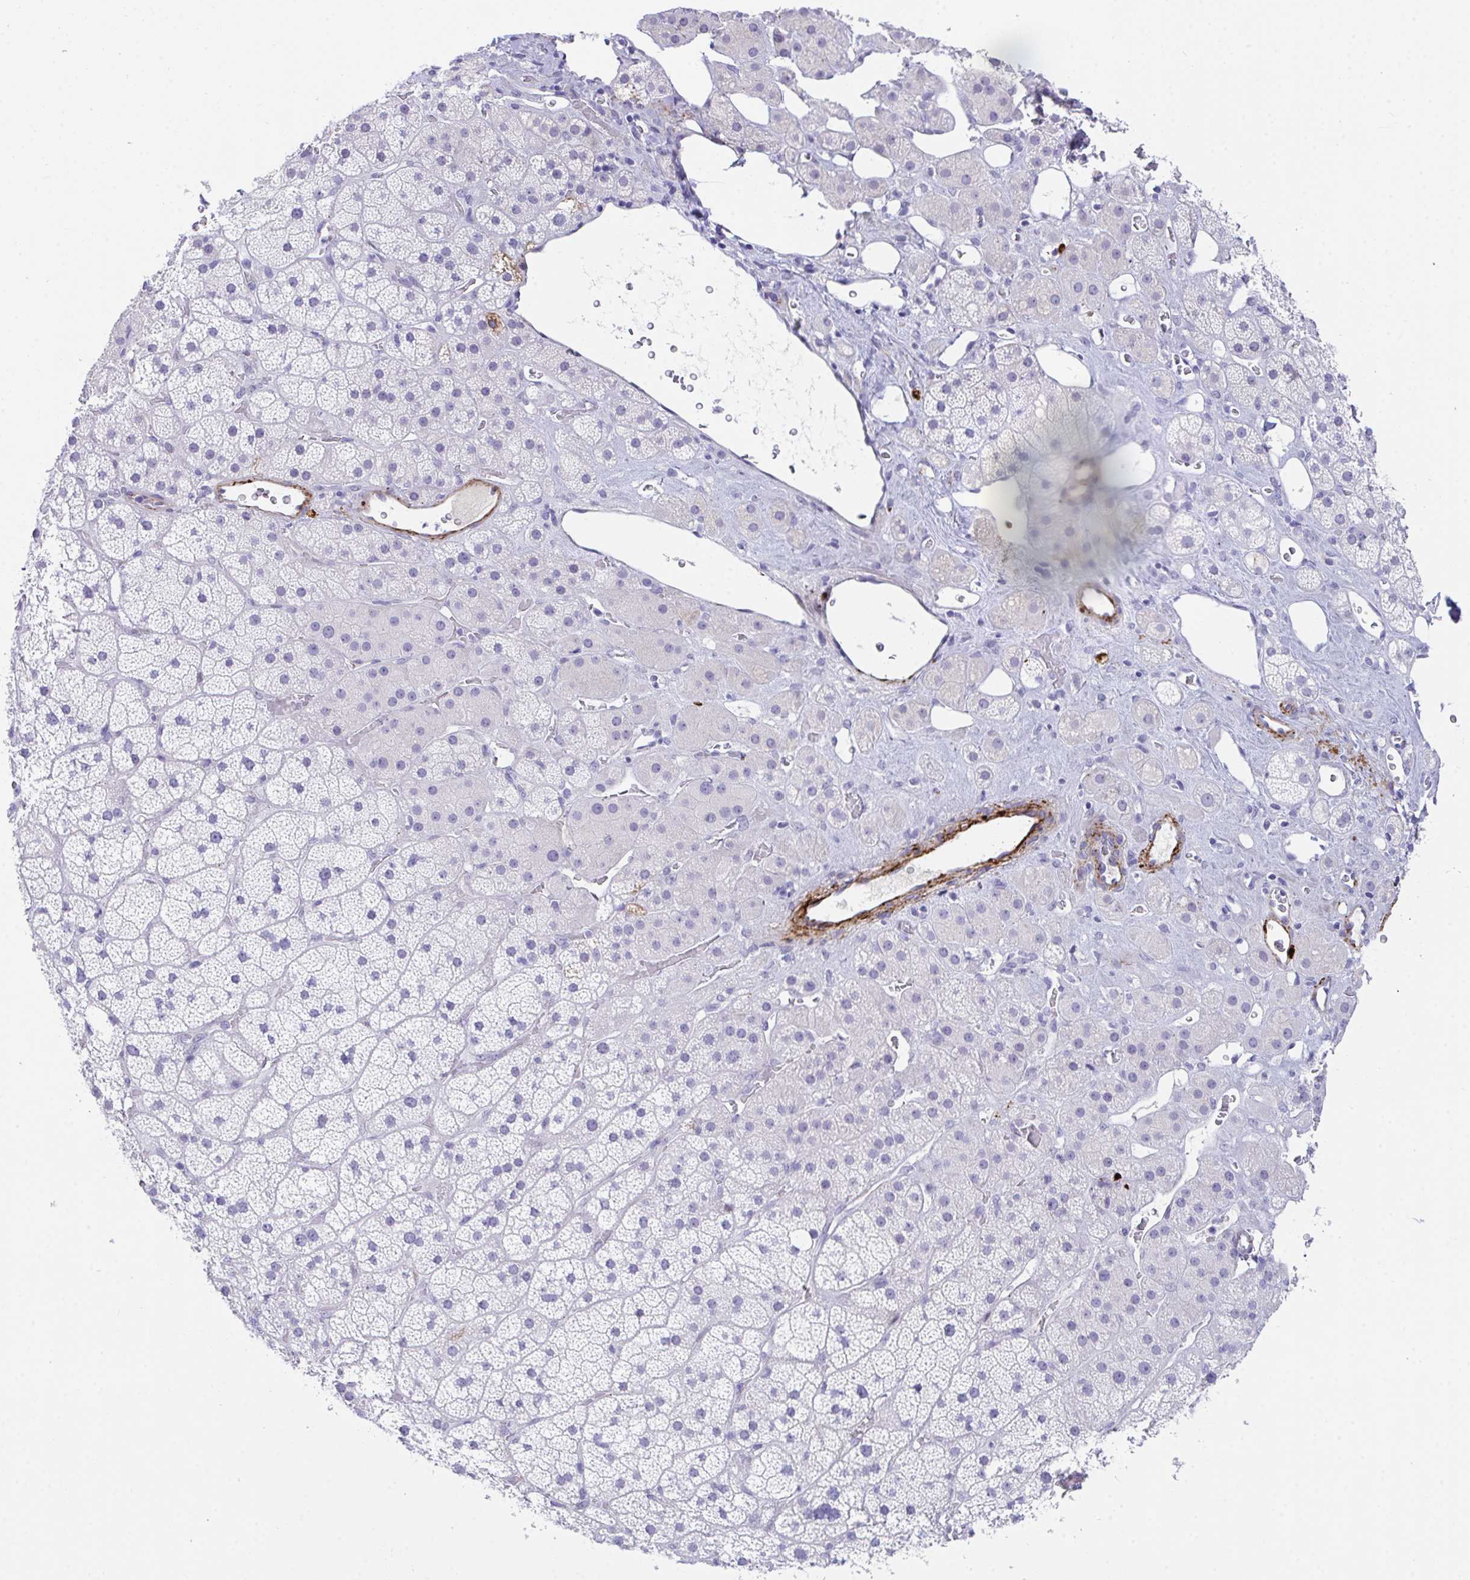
{"staining": {"intensity": "negative", "quantity": "none", "location": "none"}, "tissue": "adrenal gland", "cell_type": "Glandular cells", "image_type": "normal", "snomed": [{"axis": "morphology", "description": "Normal tissue, NOS"}, {"axis": "topography", "description": "Adrenal gland"}], "caption": "DAB immunohistochemical staining of normal human adrenal gland displays no significant positivity in glandular cells. Brightfield microscopy of IHC stained with DAB (brown) and hematoxylin (blue), captured at high magnification.", "gene": "KMT2E", "patient": {"sex": "male", "age": 57}}